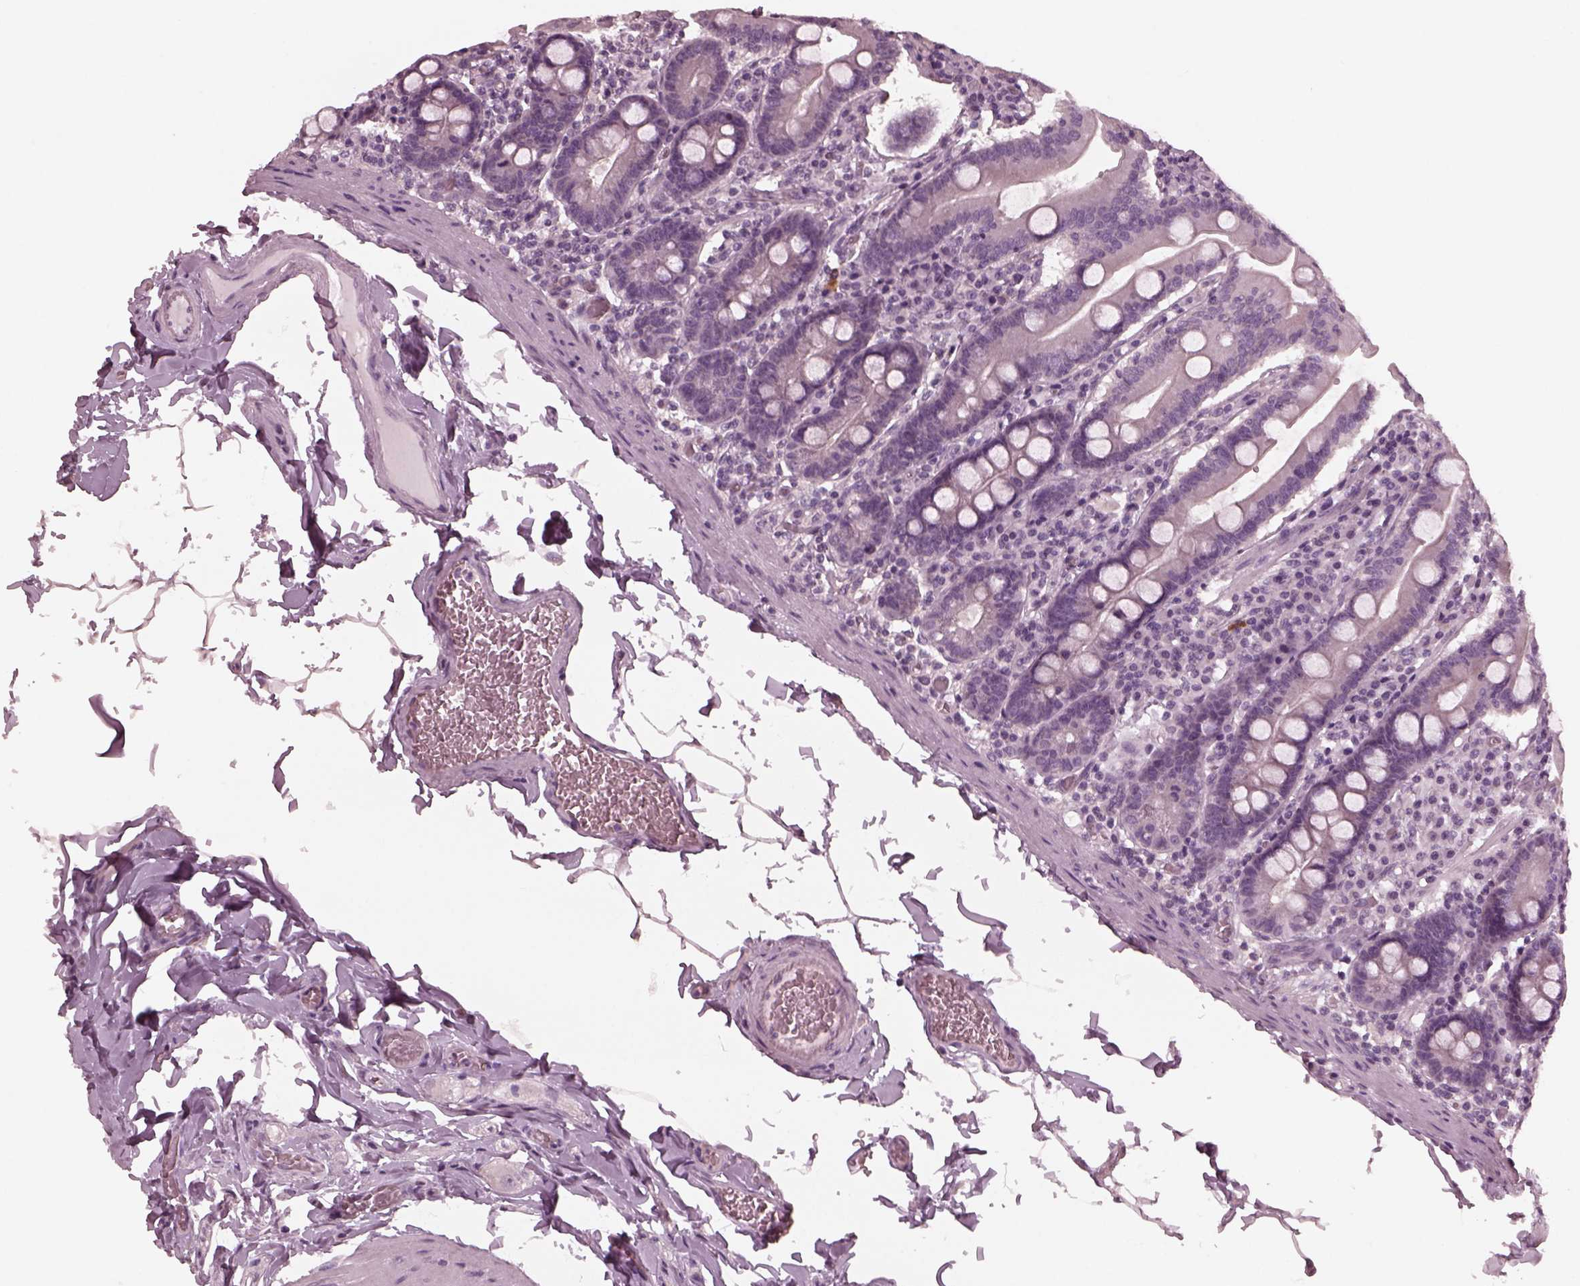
{"staining": {"intensity": "negative", "quantity": "none", "location": "none"}, "tissue": "small intestine", "cell_type": "Glandular cells", "image_type": "normal", "snomed": [{"axis": "morphology", "description": "Normal tissue, NOS"}, {"axis": "topography", "description": "Small intestine"}], "caption": "This is an immunohistochemistry (IHC) image of normal small intestine. There is no positivity in glandular cells.", "gene": "YY2", "patient": {"sex": "male", "age": 37}}